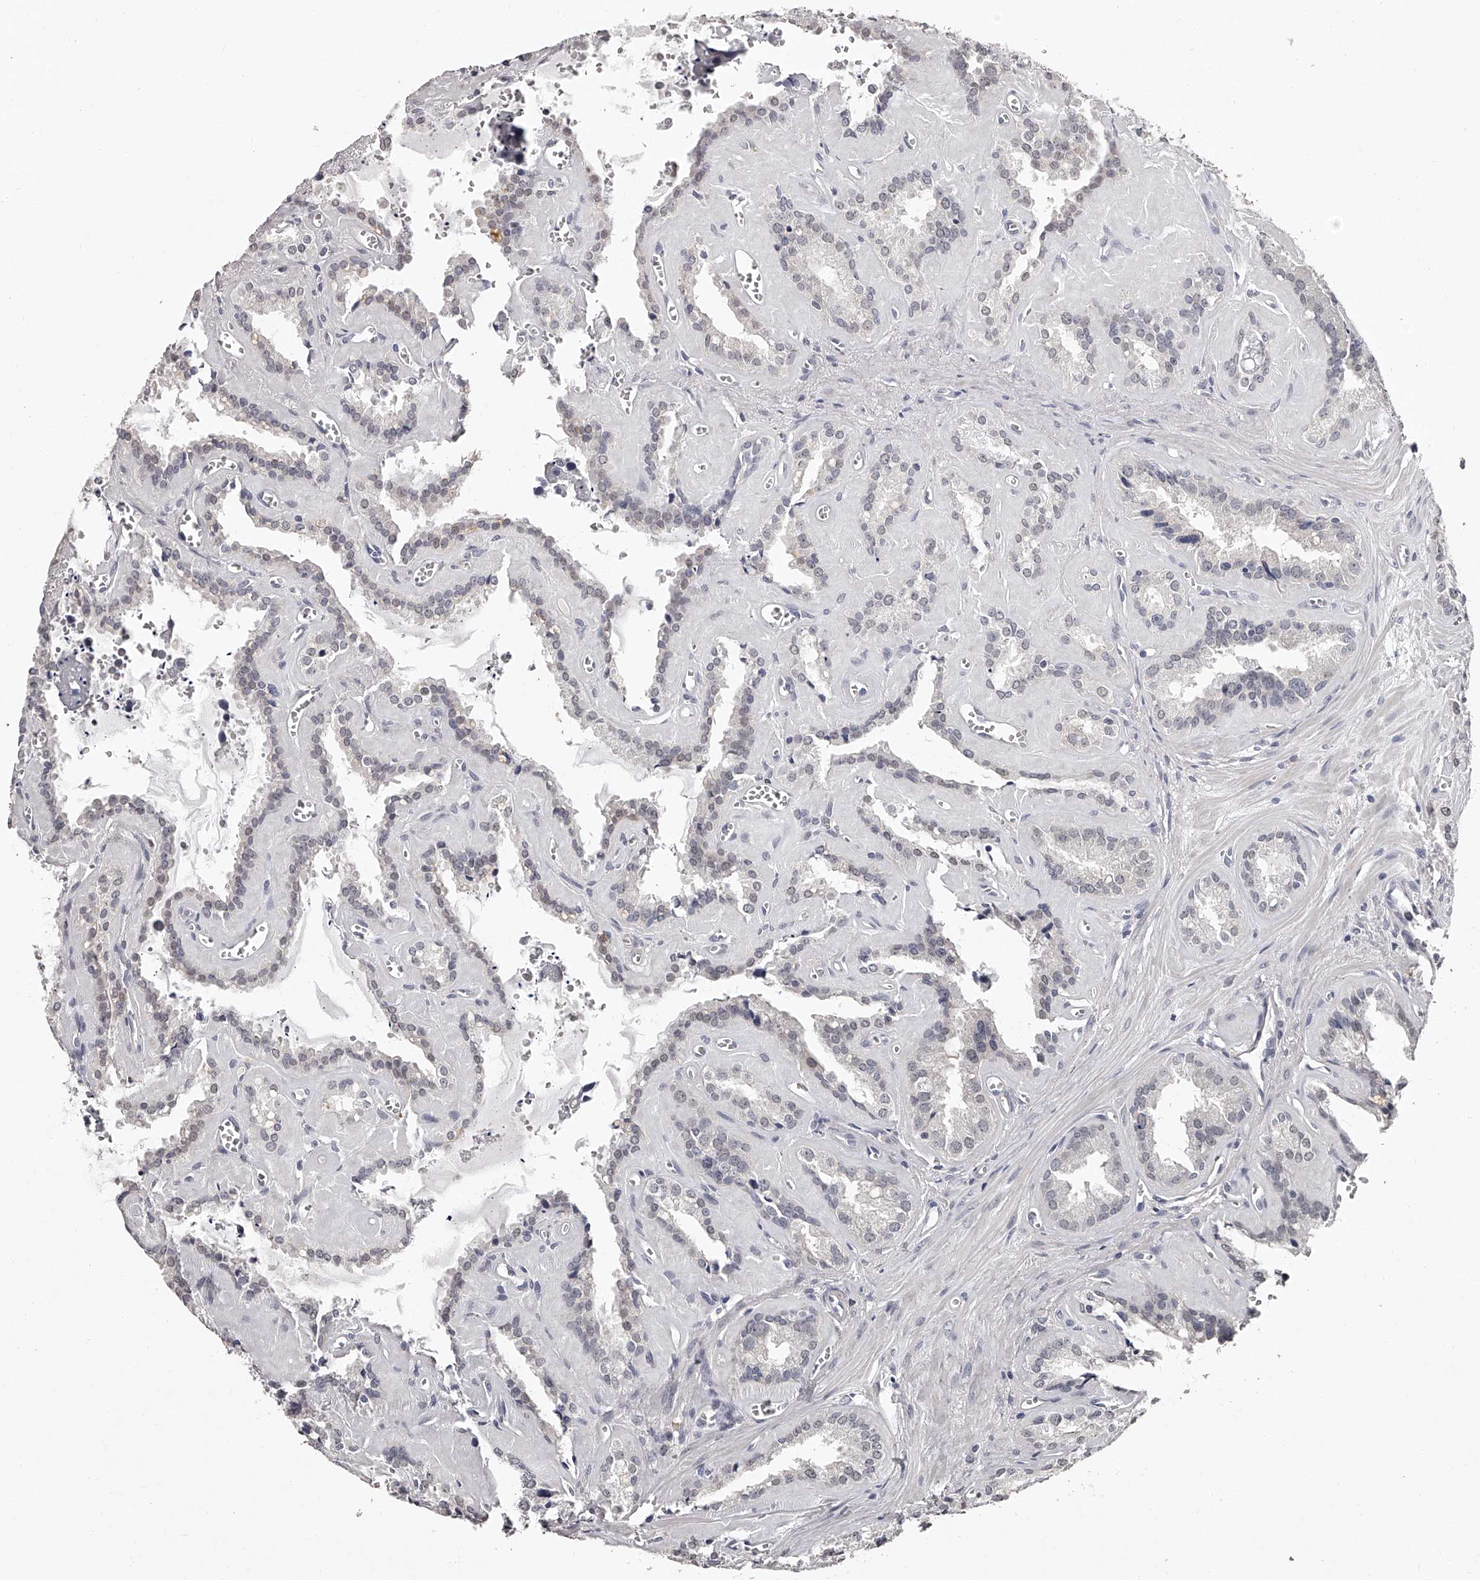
{"staining": {"intensity": "moderate", "quantity": "<25%", "location": "cytoplasmic/membranous"}, "tissue": "seminal vesicle", "cell_type": "Glandular cells", "image_type": "normal", "snomed": [{"axis": "morphology", "description": "Normal tissue, NOS"}, {"axis": "topography", "description": "Prostate"}, {"axis": "topography", "description": "Seminal veicle"}], "caption": "High-magnification brightfield microscopy of normal seminal vesicle stained with DAB (brown) and counterstained with hematoxylin (blue). glandular cells exhibit moderate cytoplasmic/membranous staining is present in about<25% of cells.", "gene": "NT5DC1", "patient": {"sex": "male", "age": 59}}